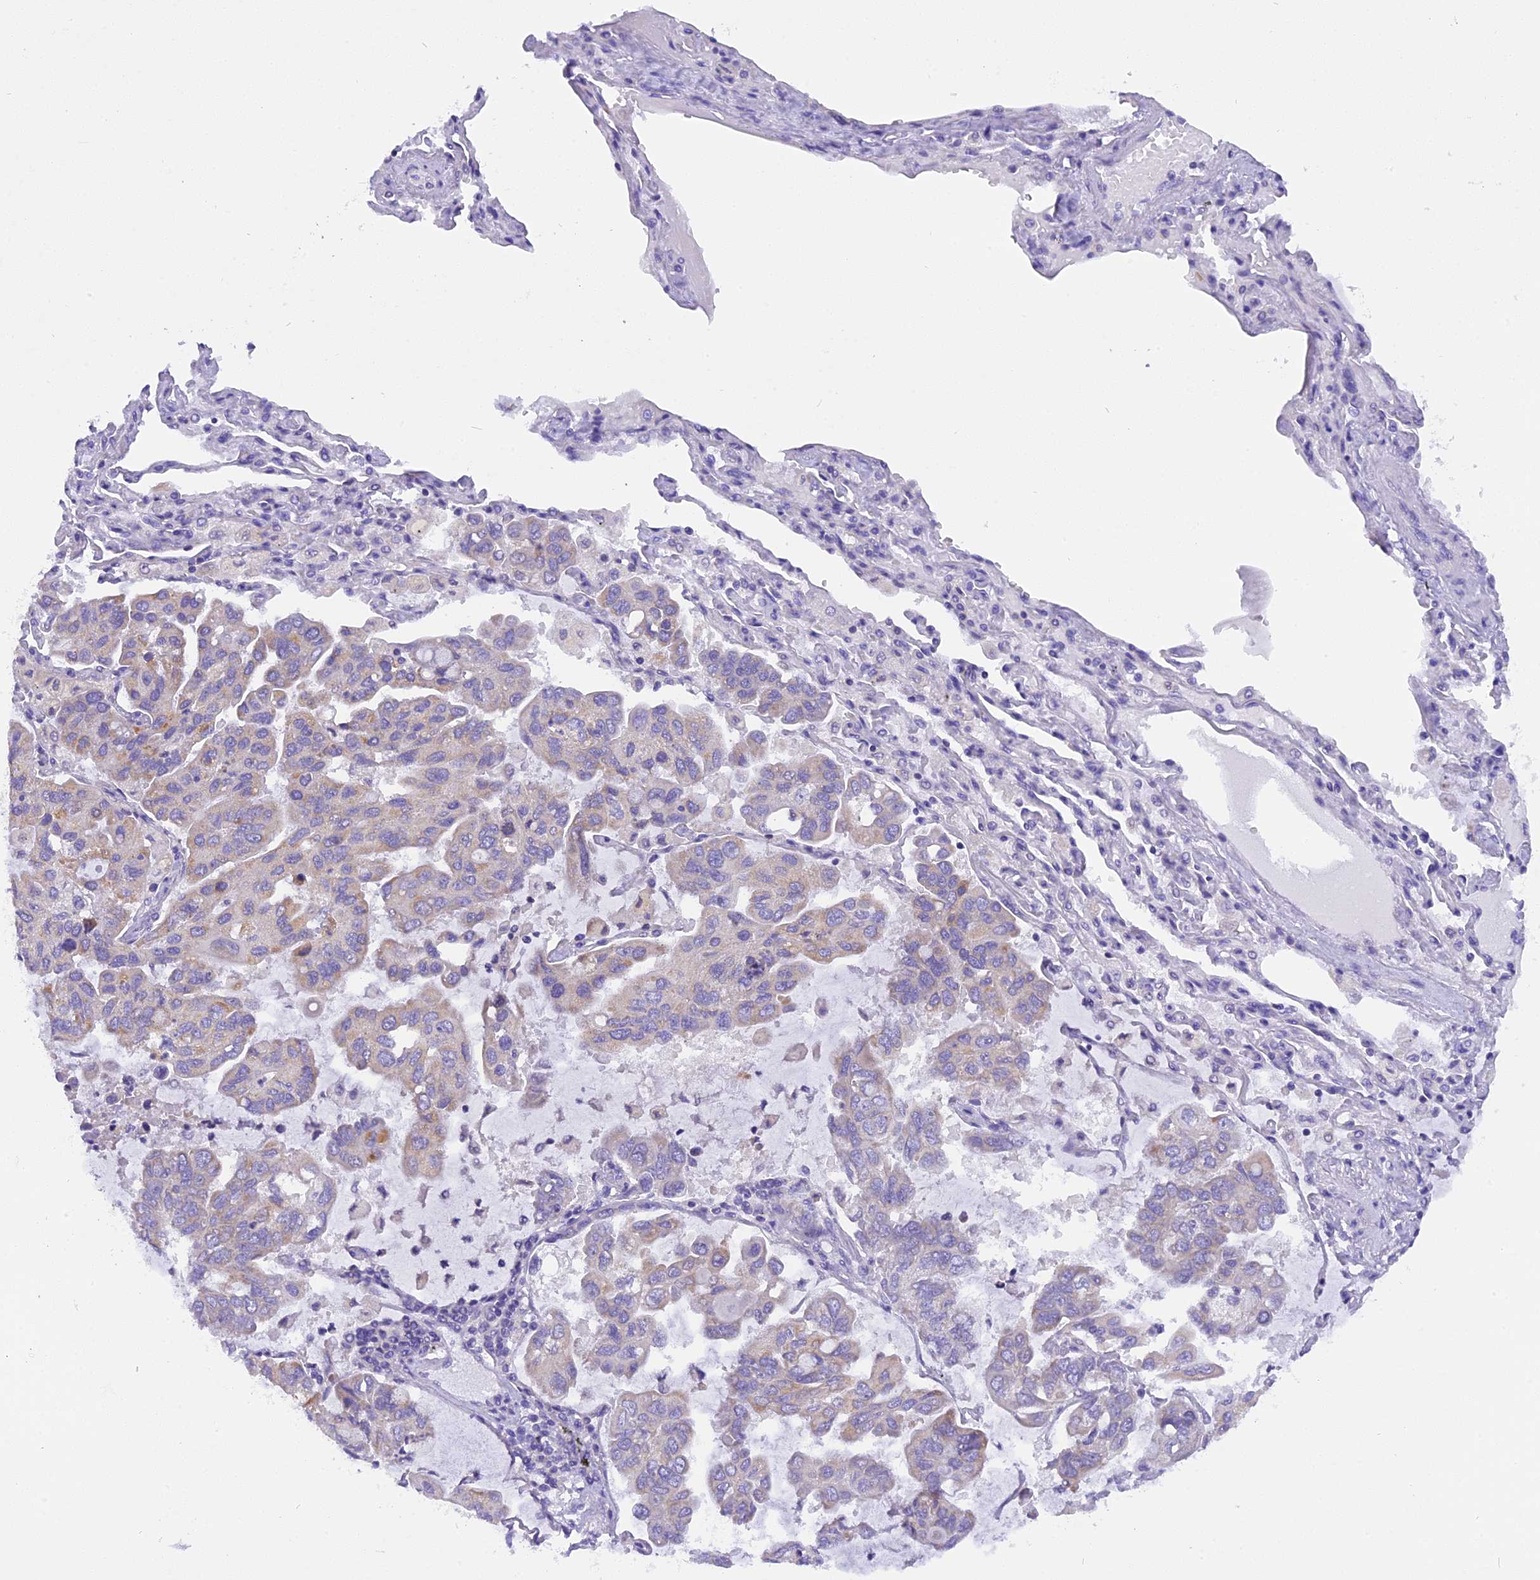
{"staining": {"intensity": "weak", "quantity": "<25%", "location": "cytoplasmic/membranous"}, "tissue": "lung cancer", "cell_type": "Tumor cells", "image_type": "cancer", "snomed": [{"axis": "morphology", "description": "Adenocarcinoma, NOS"}, {"axis": "topography", "description": "Lung"}], "caption": "Photomicrograph shows no protein staining in tumor cells of lung cancer (adenocarcinoma) tissue. The staining is performed using DAB (3,3'-diaminobenzidine) brown chromogen with nuclei counter-stained in using hematoxylin.", "gene": "TRIM3", "patient": {"sex": "male", "age": 64}}